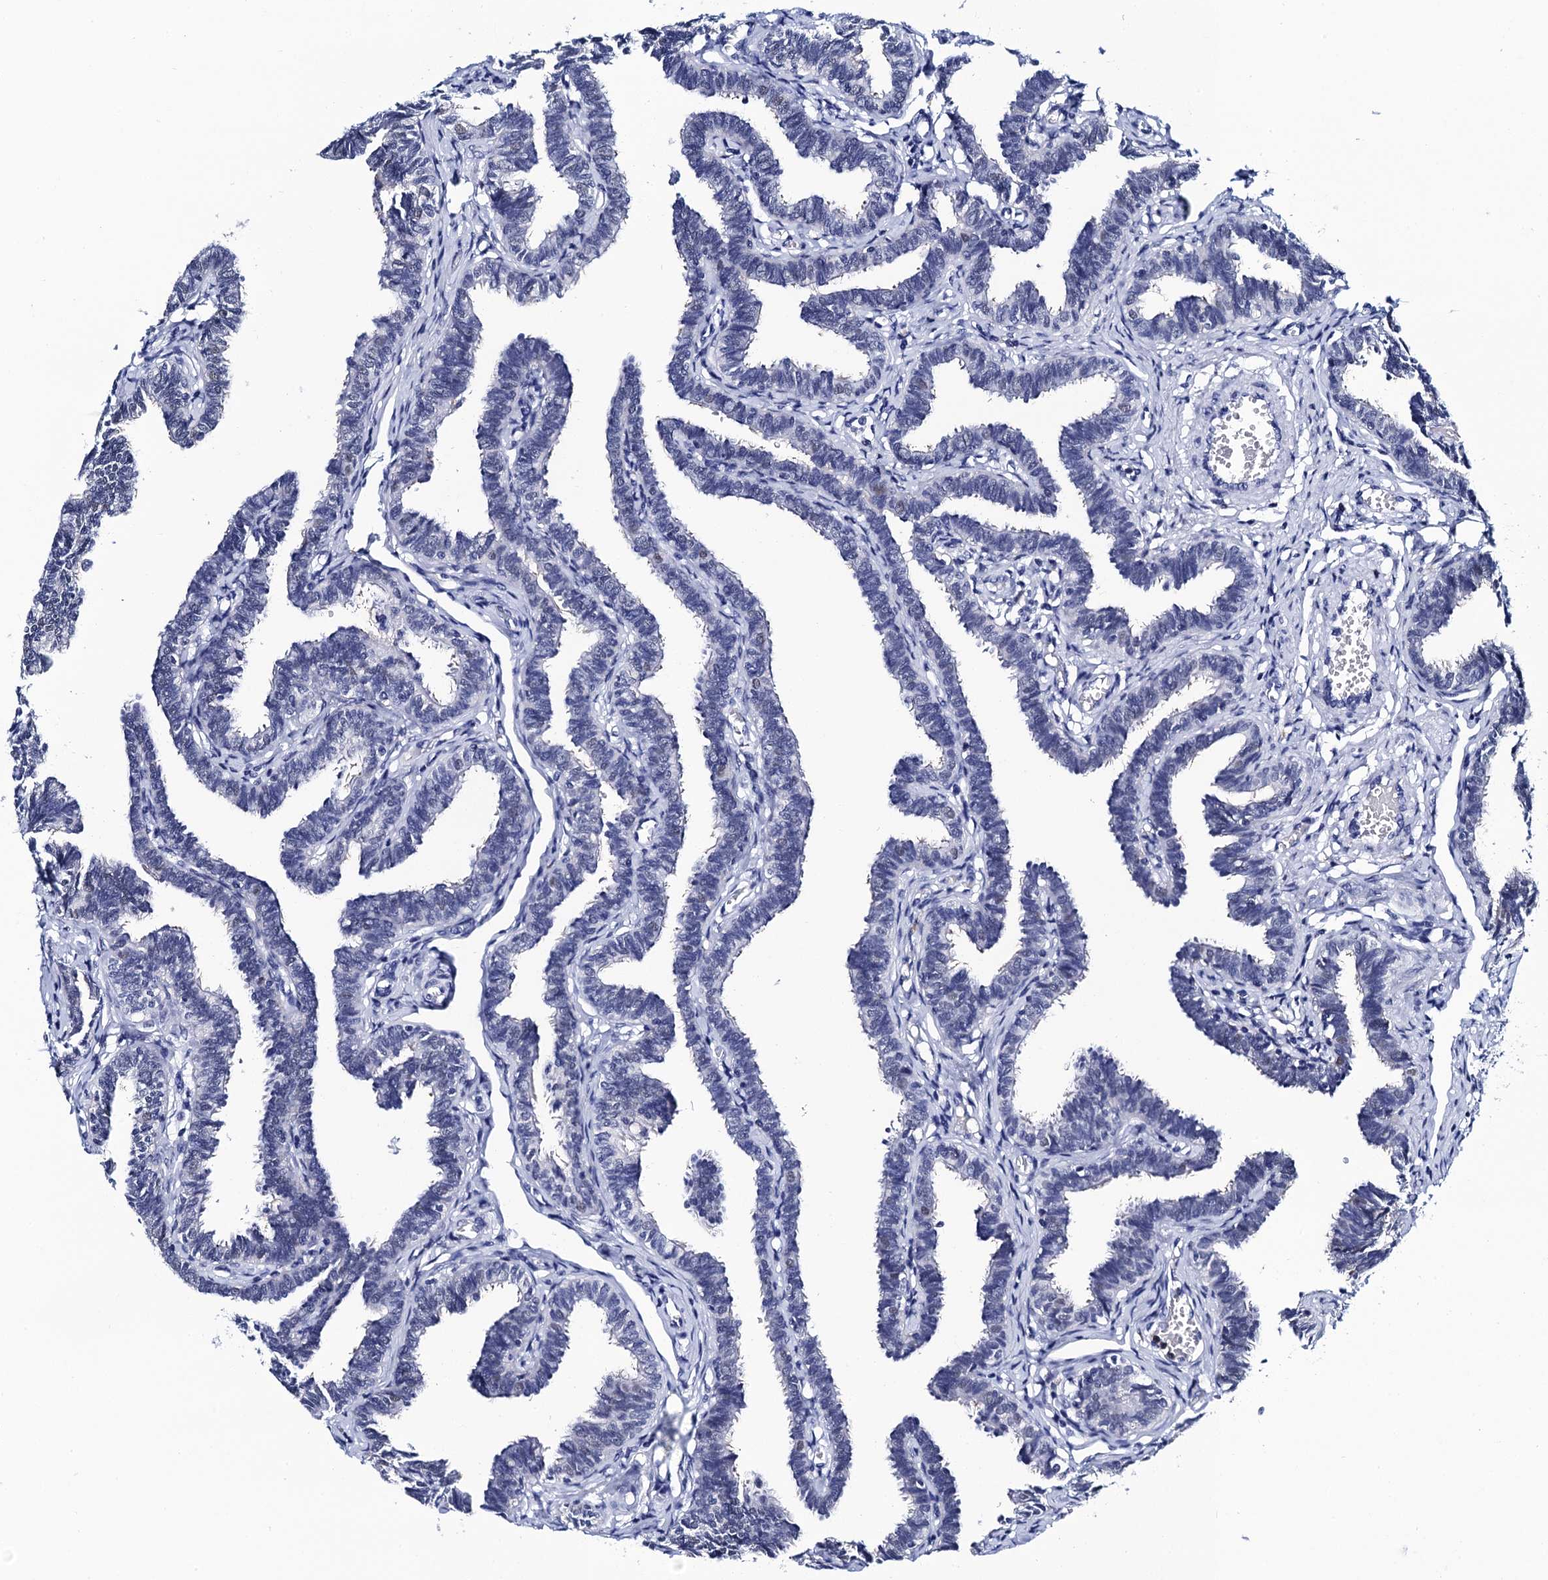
{"staining": {"intensity": "negative", "quantity": "none", "location": "none"}, "tissue": "fallopian tube", "cell_type": "Glandular cells", "image_type": "normal", "snomed": [{"axis": "morphology", "description": "Normal tissue, NOS"}, {"axis": "topography", "description": "Fallopian tube"}, {"axis": "topography", "description": "Ovary"}], "caption": "The IHC photomicrograph has no significant positivity in glandular cells of fallopian tube. The staining was performed using DAB to visualize the protein expression in brown, while the nuclei were stained in blue with hematoxylin (Magnification: 20x).", "gene": "SLC7A10", "patient": {"sex": "female", "age": 23}}